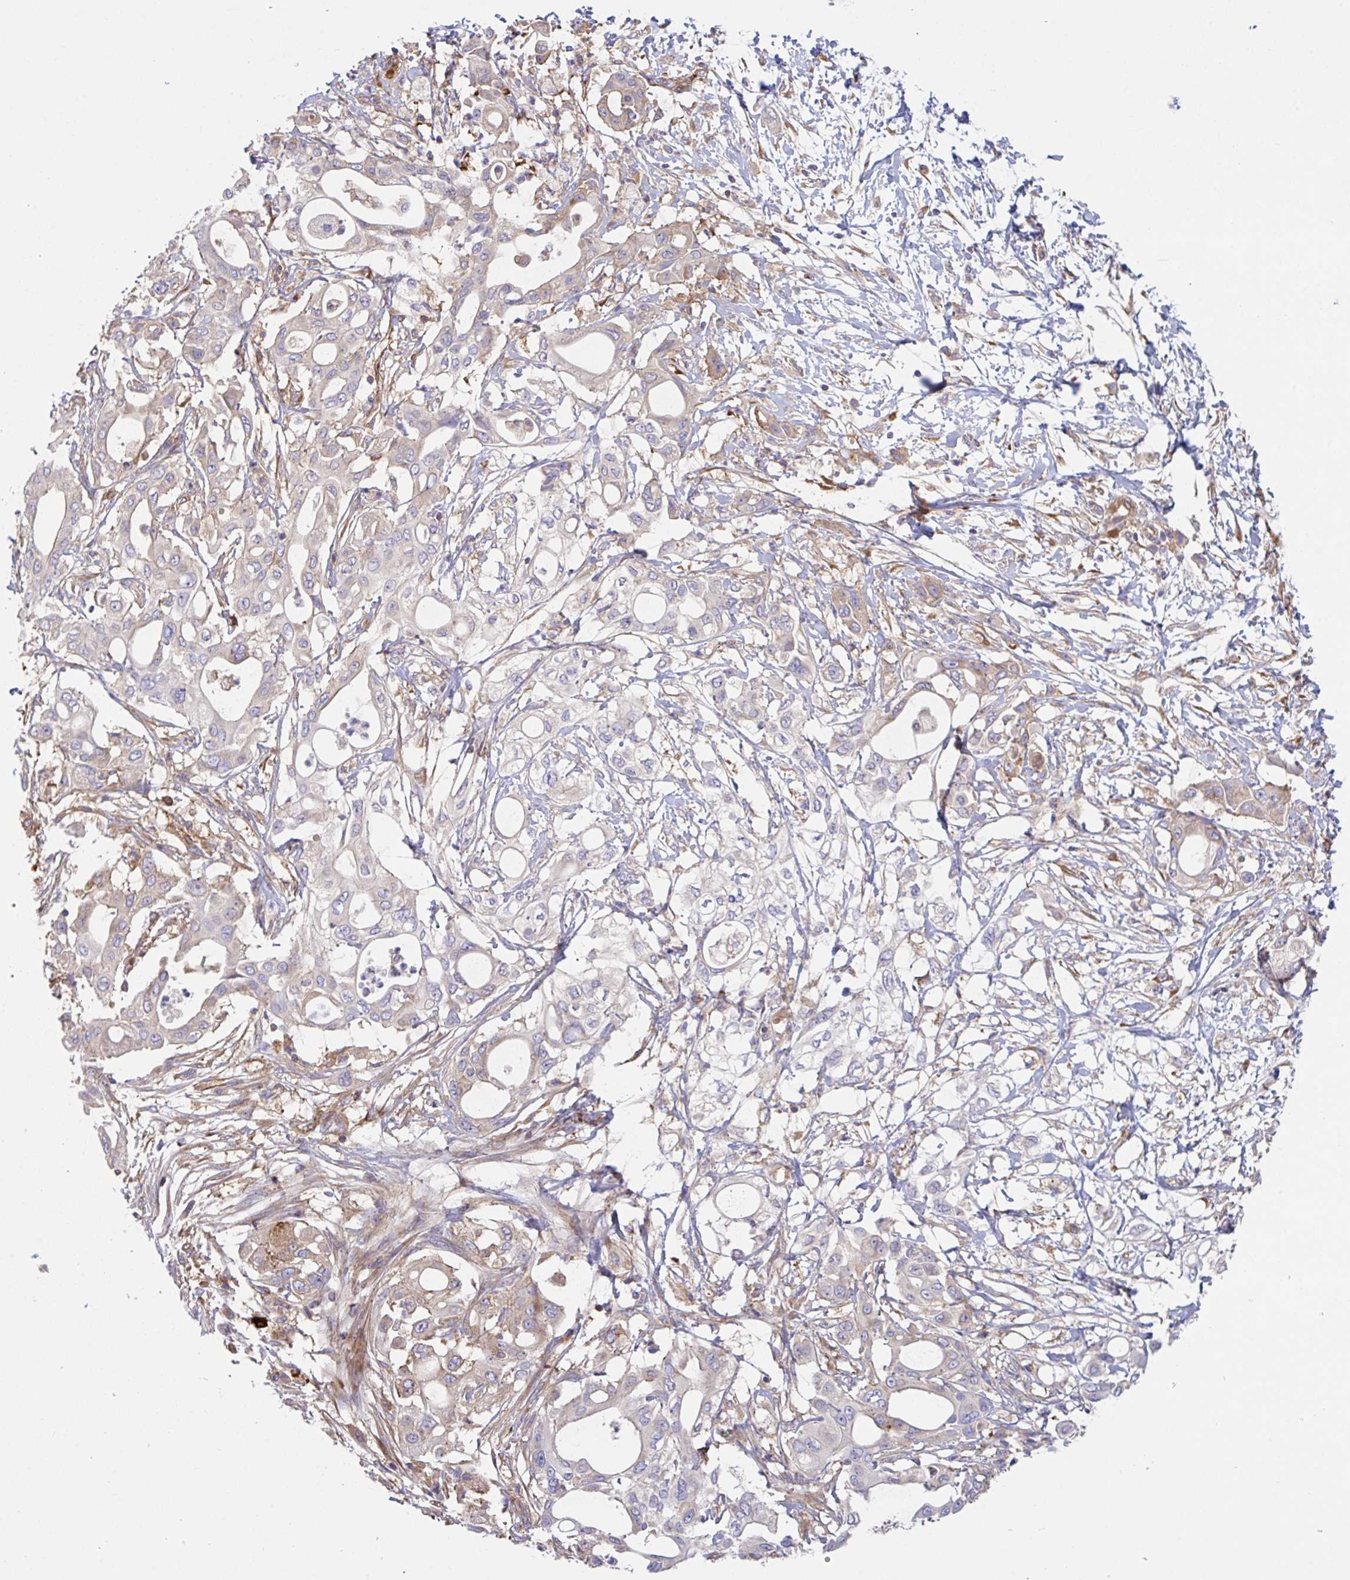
{"staining": {"intensity": "weak", "quantity": "<25%", "location": "cytoplasmic/membranous"}, "tissue": "pancreatic cancer", "cell_type": "Tumor cells", "image_type": "cancer", "snomed": [{"axis": "morphology", "description": "Adenocarcinoma, NOS"}, {"axis": "topography", "description": "Pancreas"}], "caption": "Immunohistochemical staining of human pancreatic adenocarcinoma displays no significant staining in tumor cells.", "gene": "YARS2", "patient": {"sex": "male", "age": 68}}